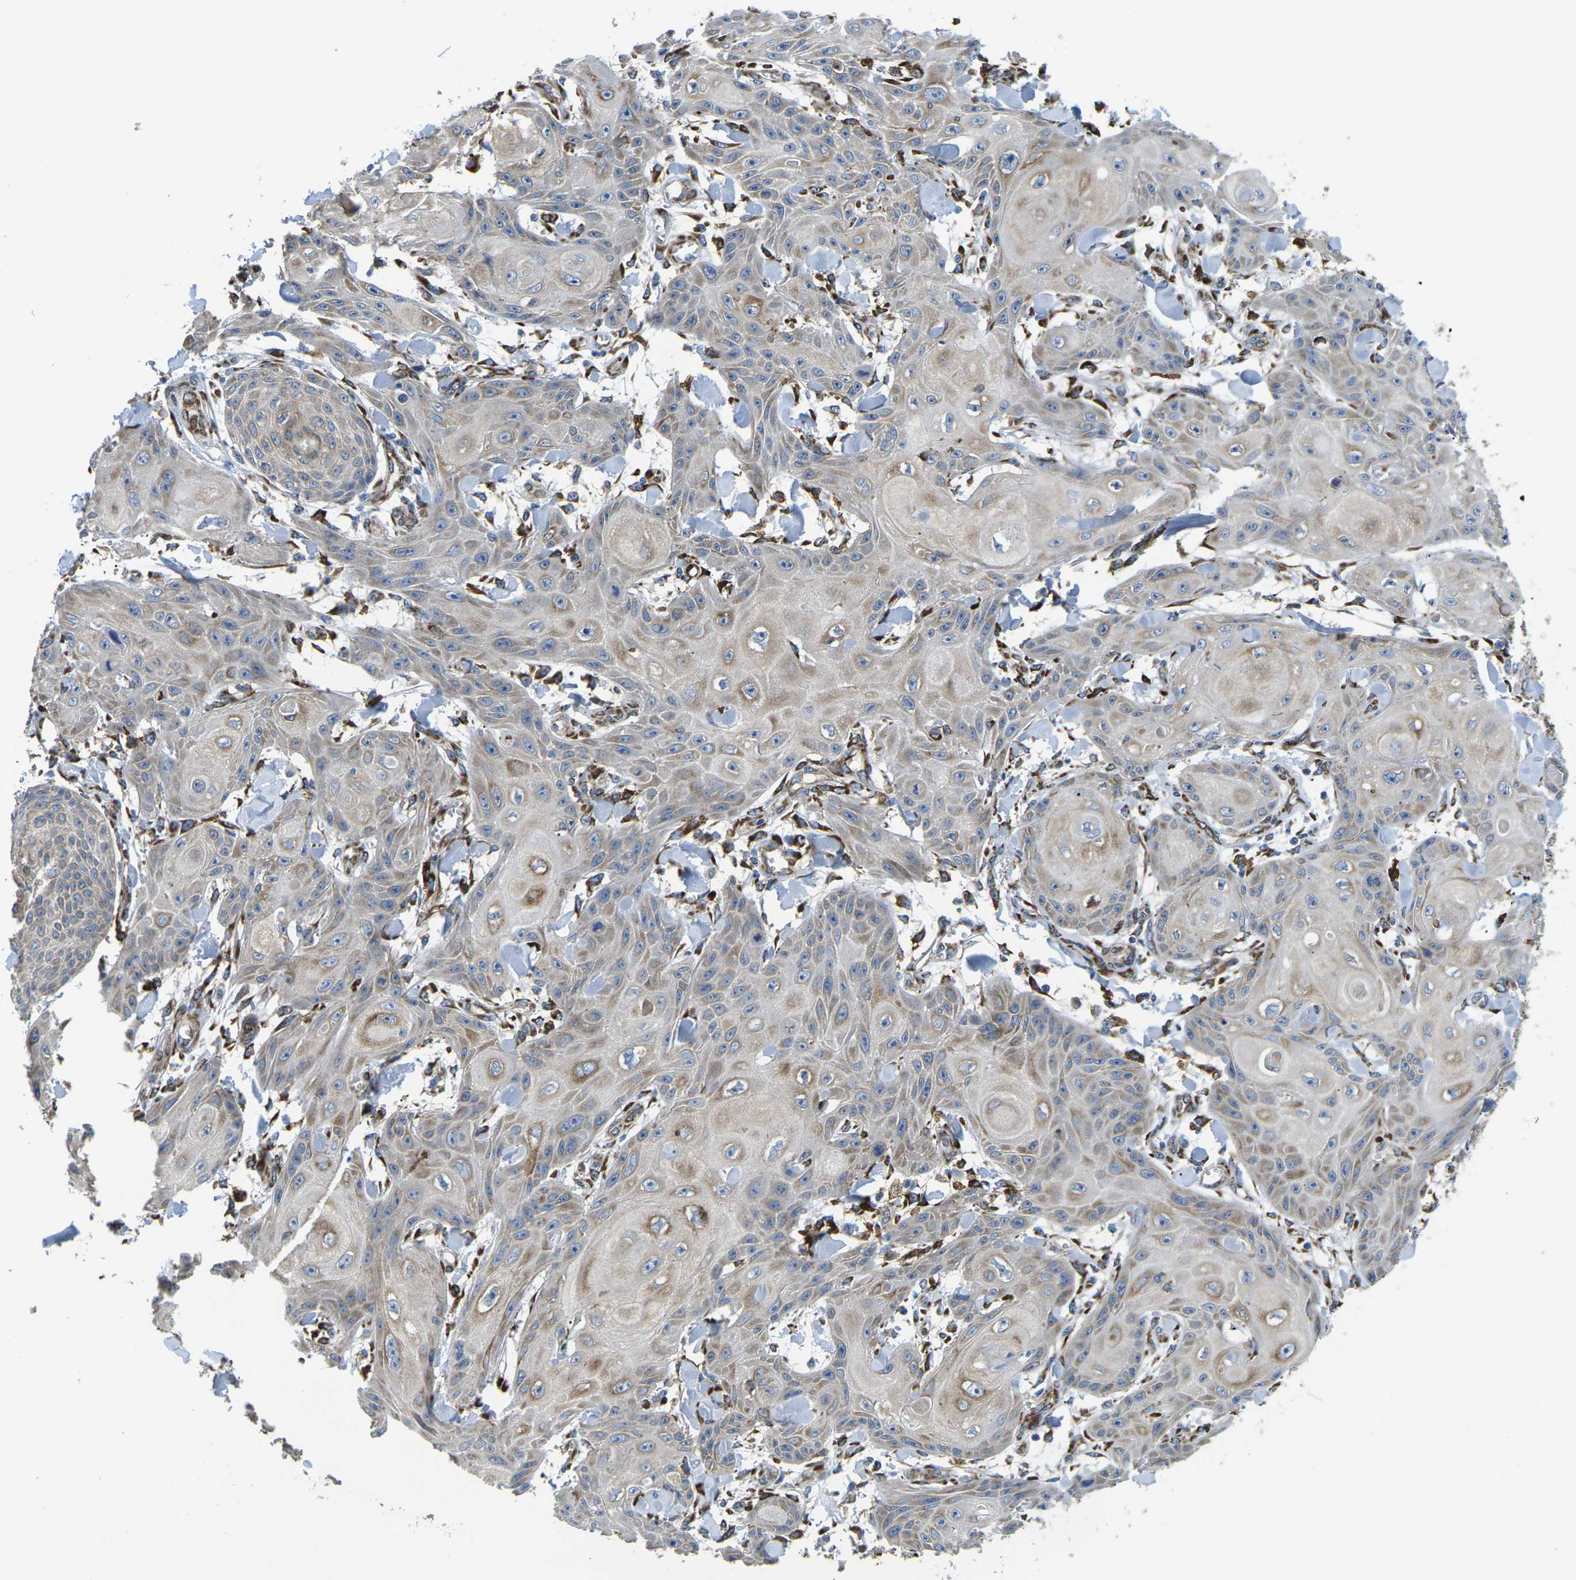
{"staining": {"intensity": "weak", "quantity": "25%-75%", "location": "cytoplasmic/membranous"}, "tissue": "skin cancer", "cell_type": "Tumor cells", "image_type": "cancer", "snomed": [{"axis": "morphology", "description": "Squamous cell carcinoma, NOS"}, {"axis": "topography", "description": "Skin"}], "caption": "Immunohistochemical staining of skin squamous cell carcinoma demonstrates weak cytoplasmic/membranous protein positivity in approximately 25%-75% of tumor cells. The staining is performed using DAB brown chromogen to label protein expression. The nuclei are counter-stained blue using hematoxylin.", "gene": "PDZD8", "patient": {"sex": "male", "age": 74}}